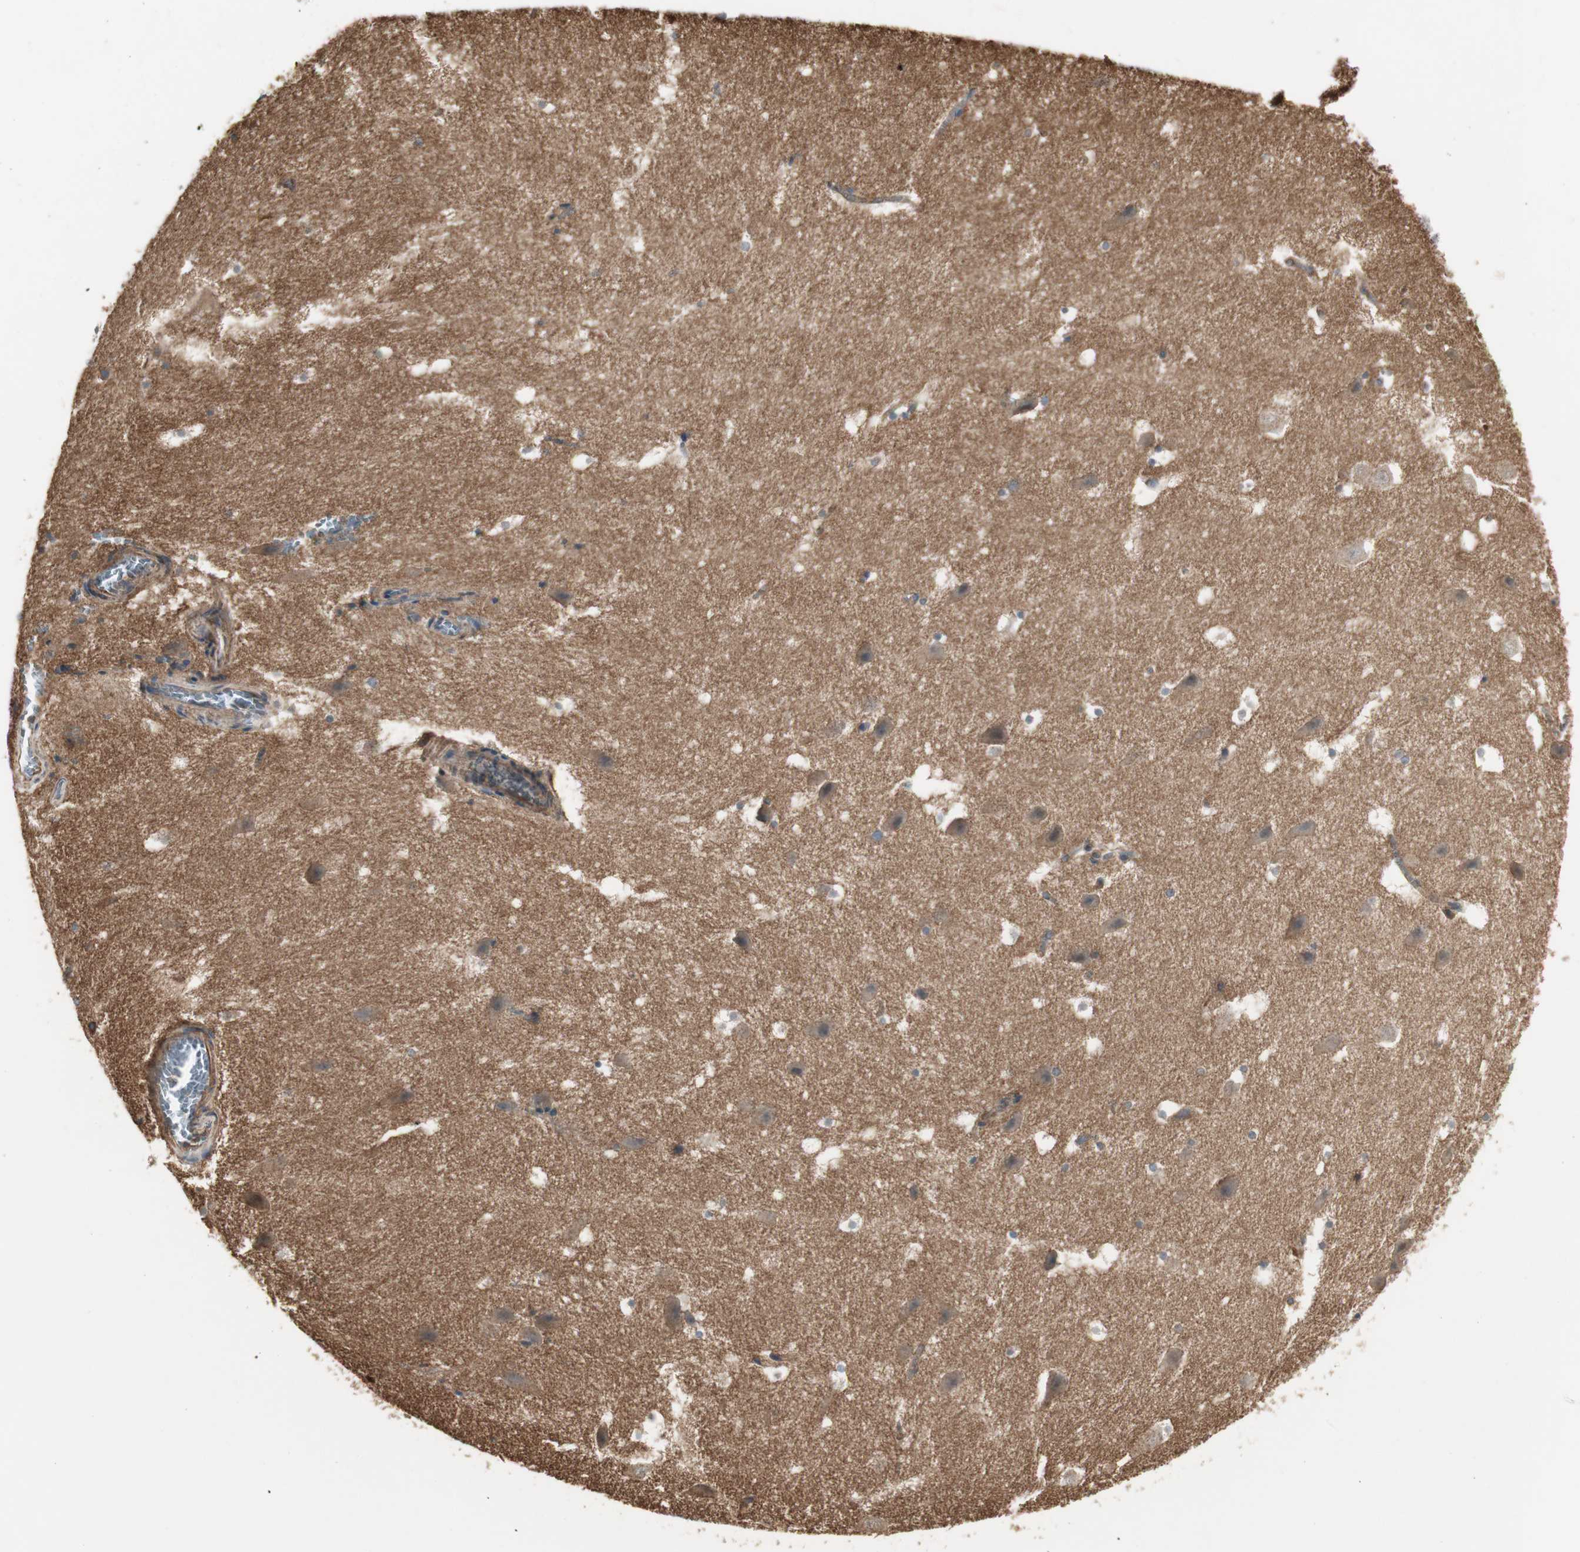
{"staining": {"intensity": "weak", "quantity": "25%-75%", "location": "cytoplasmic/membranous"}, "tissue": "hippocampus", "cell_type": "Glial cells", "image_type": "normal", "snomed": [{"axis": "morphology", "description": "Normal tissue, NOS"}, {"axis": "topography", "description": "Hippocampus"}], "caption": "High-magnification brightfield microscopy of benign hippocampus stained with DAB (3,3'-diaminobenzidine) (brown) and counterstained with hematoxylin (blue). glial cells exhibit weak cytoplasmic/membranous expression is identified in about25%-75% of cells.", "gene": "H6PD", "patient": {"sex": "male", "age": 45}}